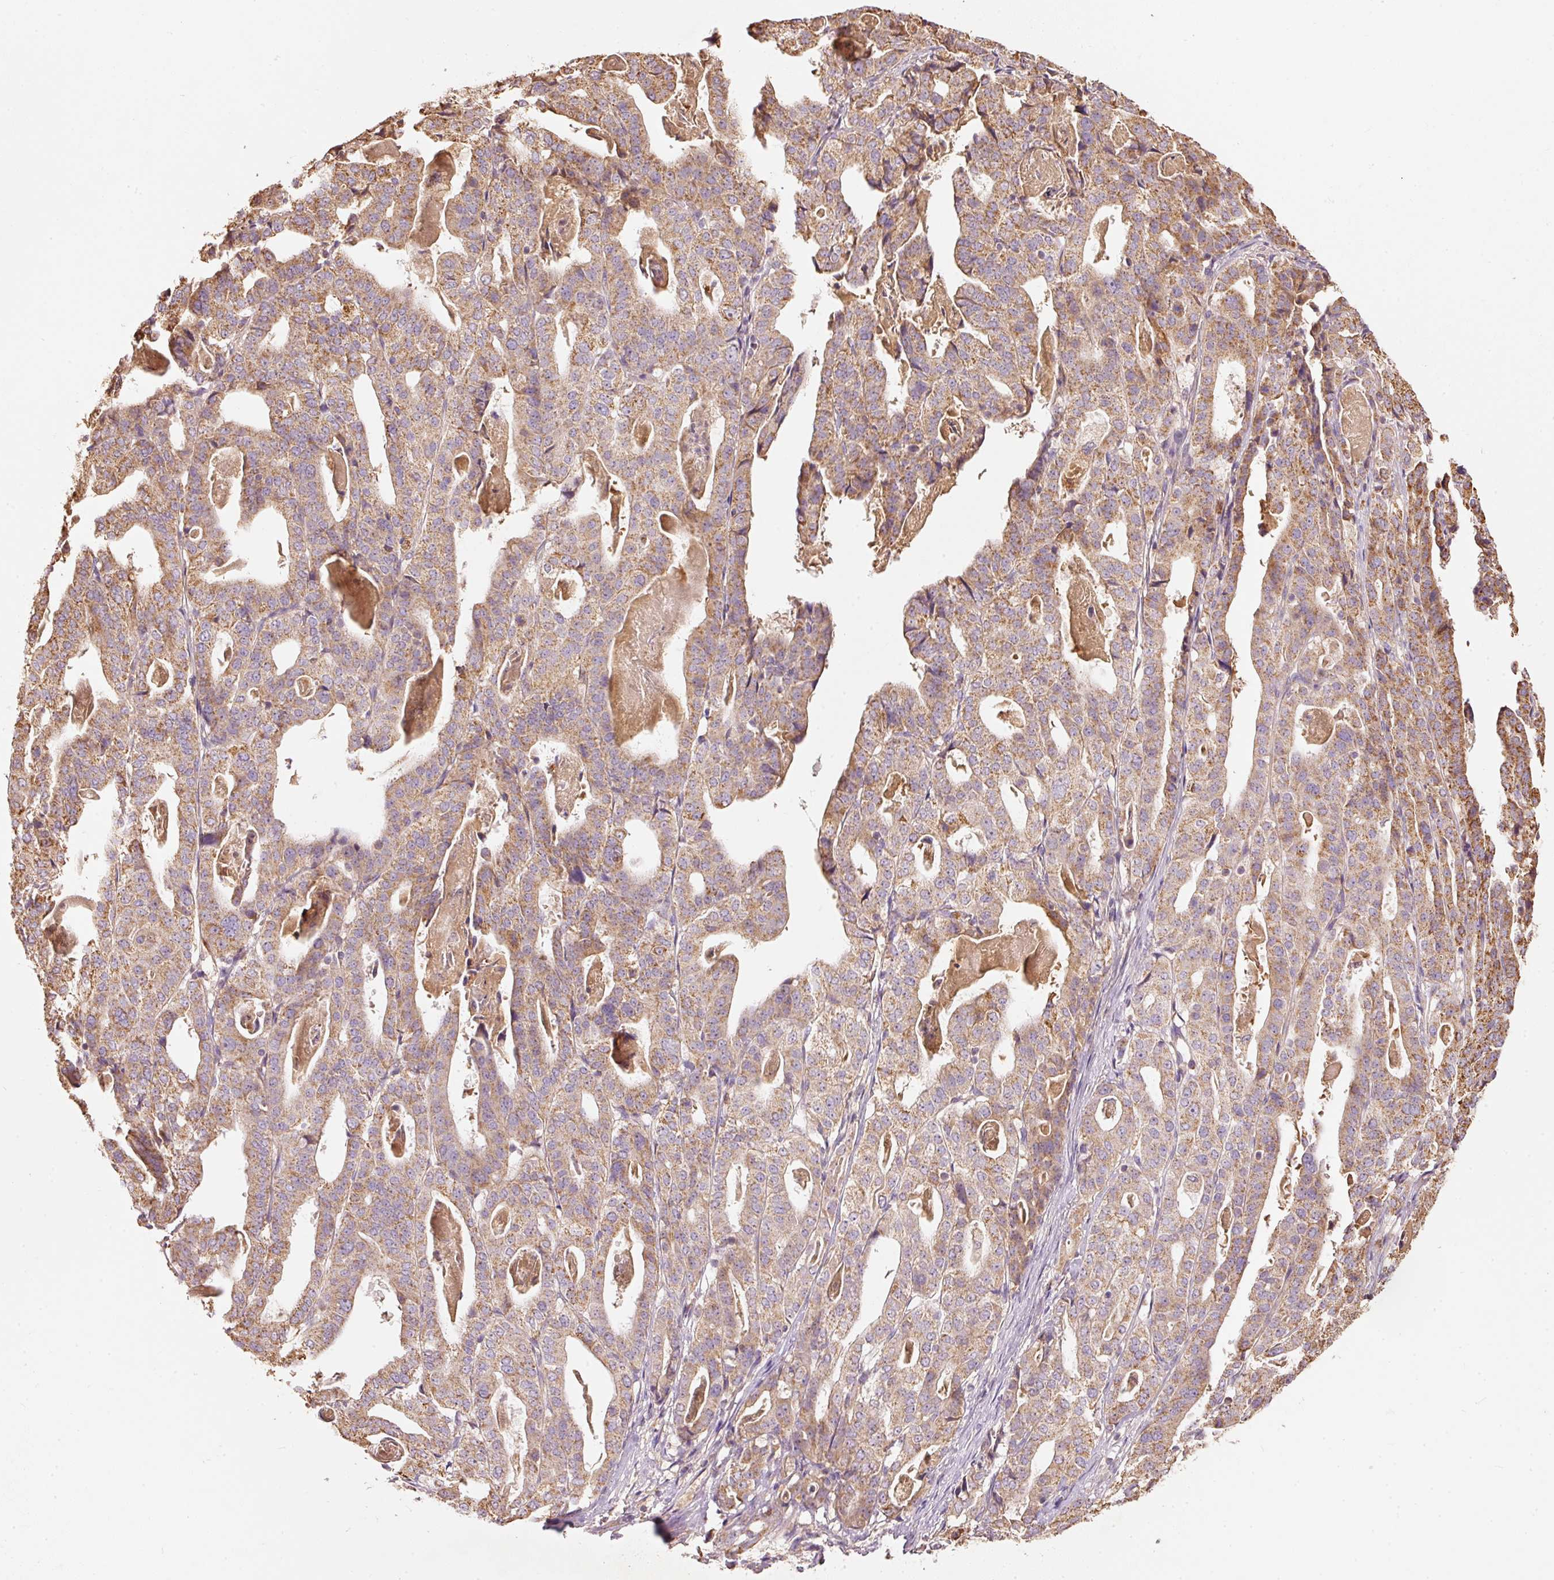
{"staining": {"intensity": "moderate", "quantity": ">75%", "location": "cytoplasmic/membranous"}, "tissue": "stomach cancer", "cell_type": "Tumor cells", "image_type": "cancer", "snomed": [{"axis": "morphology", "description": "Adenocarcinoma, NOS"}, {"axis": "topography", "description": "Stomach"}], "caption": "Protein expression analysis of human stomach cancer reveals moderate cytoplasmic/membranous staining in approximately >75% of tumor cells. The staining is performed using DAB (3,3'-diaminobenzidine) brown chromogen to label protein expression. The nuclei are counter-stained blue using hematoxylin.", "gene": "PSENEN", "patient": {"sex": "male", "age": 48}}